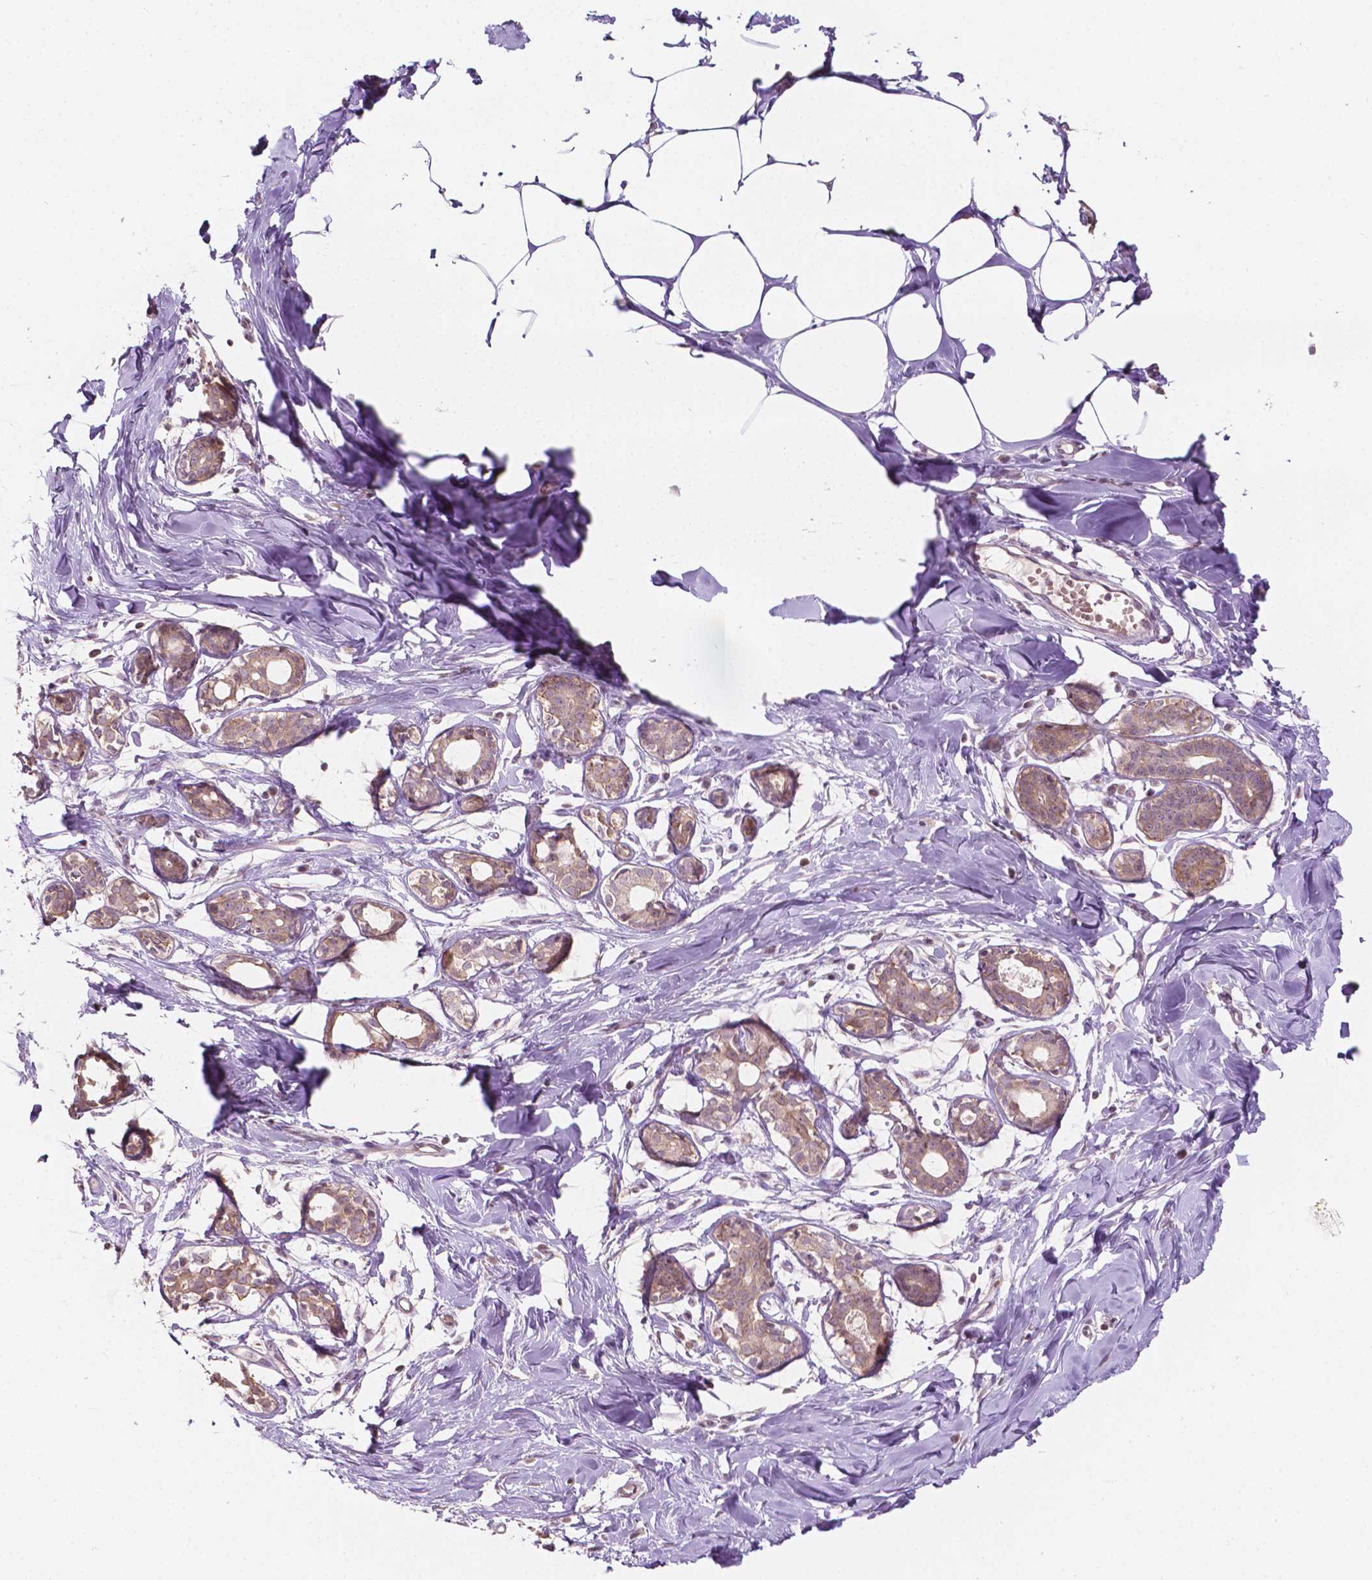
{"staining": {"intensity": "moderate", "quantity": ">75%", "location": "nuclear"}, "tissue": "breast", "cell_type": "Adipocytes", "image_type": "normal", "snomed": [{"axis": "morphology", "description": "Normal tissue, NOS"}, {"axis": "topography", "description": "Breast"}], "caption": "An immunohistochemistry image of normal tissue is shown. Protein staining in brown shows moderate nuclear positivity in breast within adipocytes.", "gene": "NOS1AP", "patient": {"sex": "female", "age": 27}}